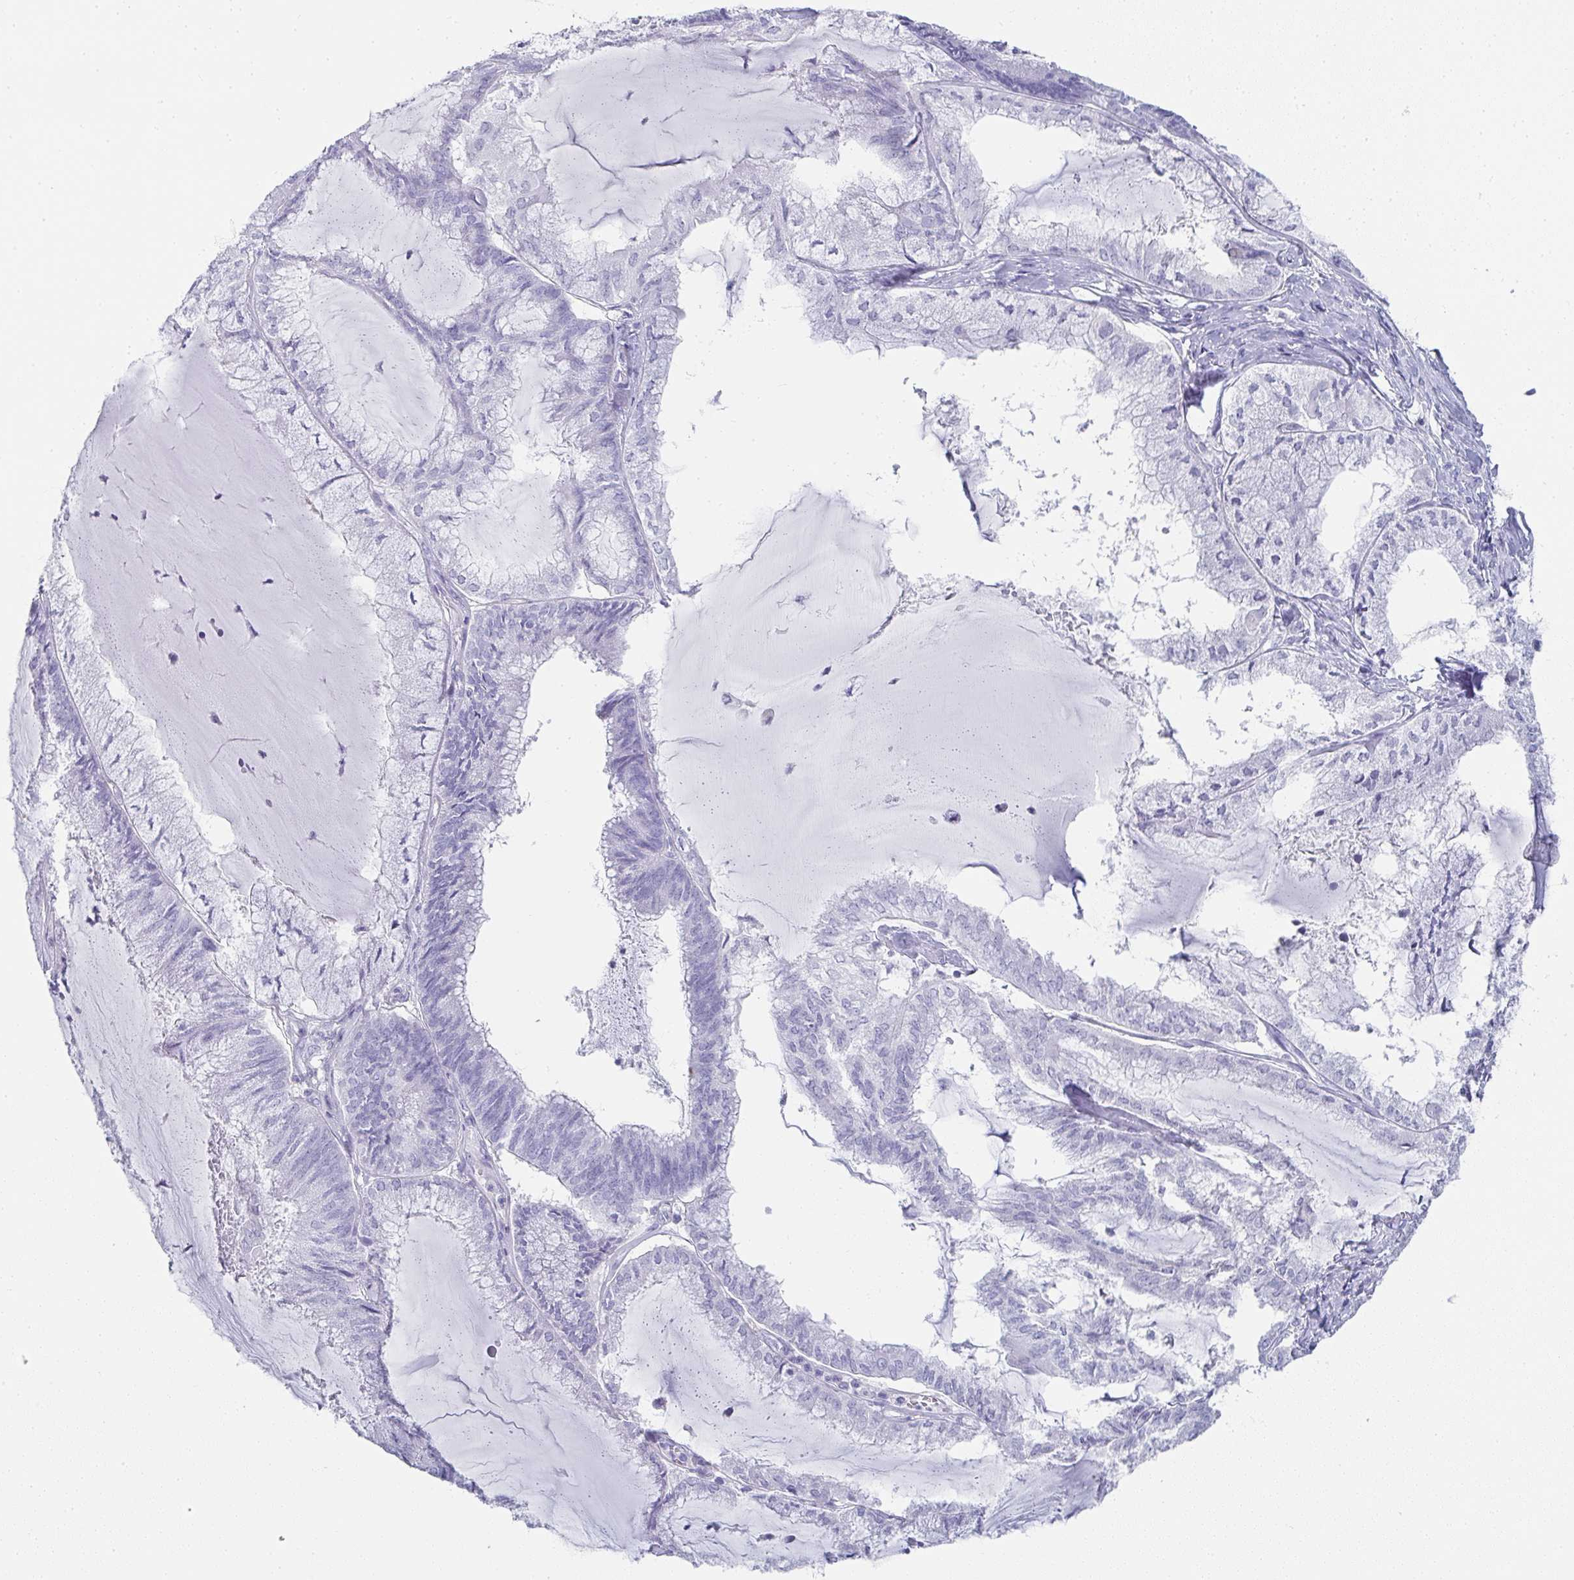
{"staining": {"intensity": "negative", "quantity": "none", "location": "none"}, "tissue": "endometrial cancer", "cell_type": "Tumor cells", "image_type": "cancer", "snomed": [{"axis": "morphology", "description": "Carcinoma, NOS"}, {"axis": "topography", "description": "Endometrium"}], "caption": "Immunohistochemical staining of endometrial carcinoma demonstrates no significant expression in tumor cells. (DAB IHC, high magnification).", "gene": "SYCP1", "patient": {"sex": "female", "age": 62}}